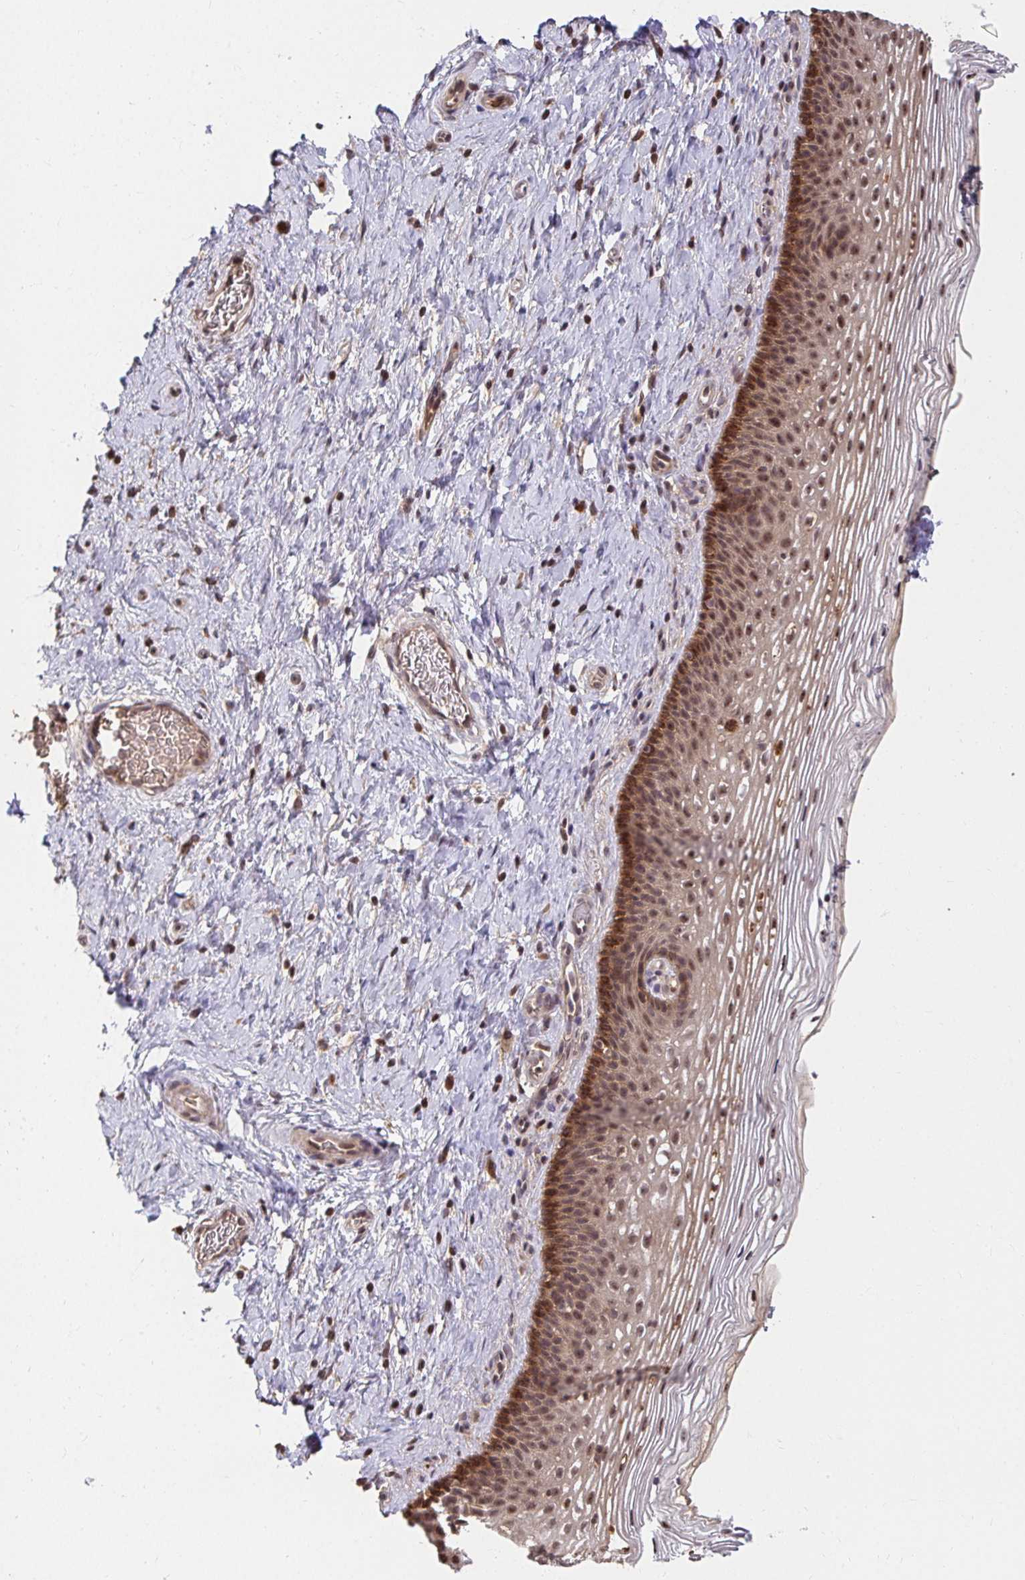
{"staining": {"intensity": "moderate", "quantity": ">75%", "location": "cytoplasmic/membranous,nuclear"}, "tissue": "cervix", "cell_type": "Glandular cells", "image_type": "normal", "snomed": [{"axis": "morphology", "description": "Normal tissue, NOS"}, {"axis": "topography", "description": "Cervix"}], "caption": "A brown stain highlights moderate cytoplasmic/membranous,nuclear positivity of a protein in glandular cells of benign cervix. Nuclei are stained in blue.", "gene": "ANK3", "patient": {"sex": "female", "age": 34}}